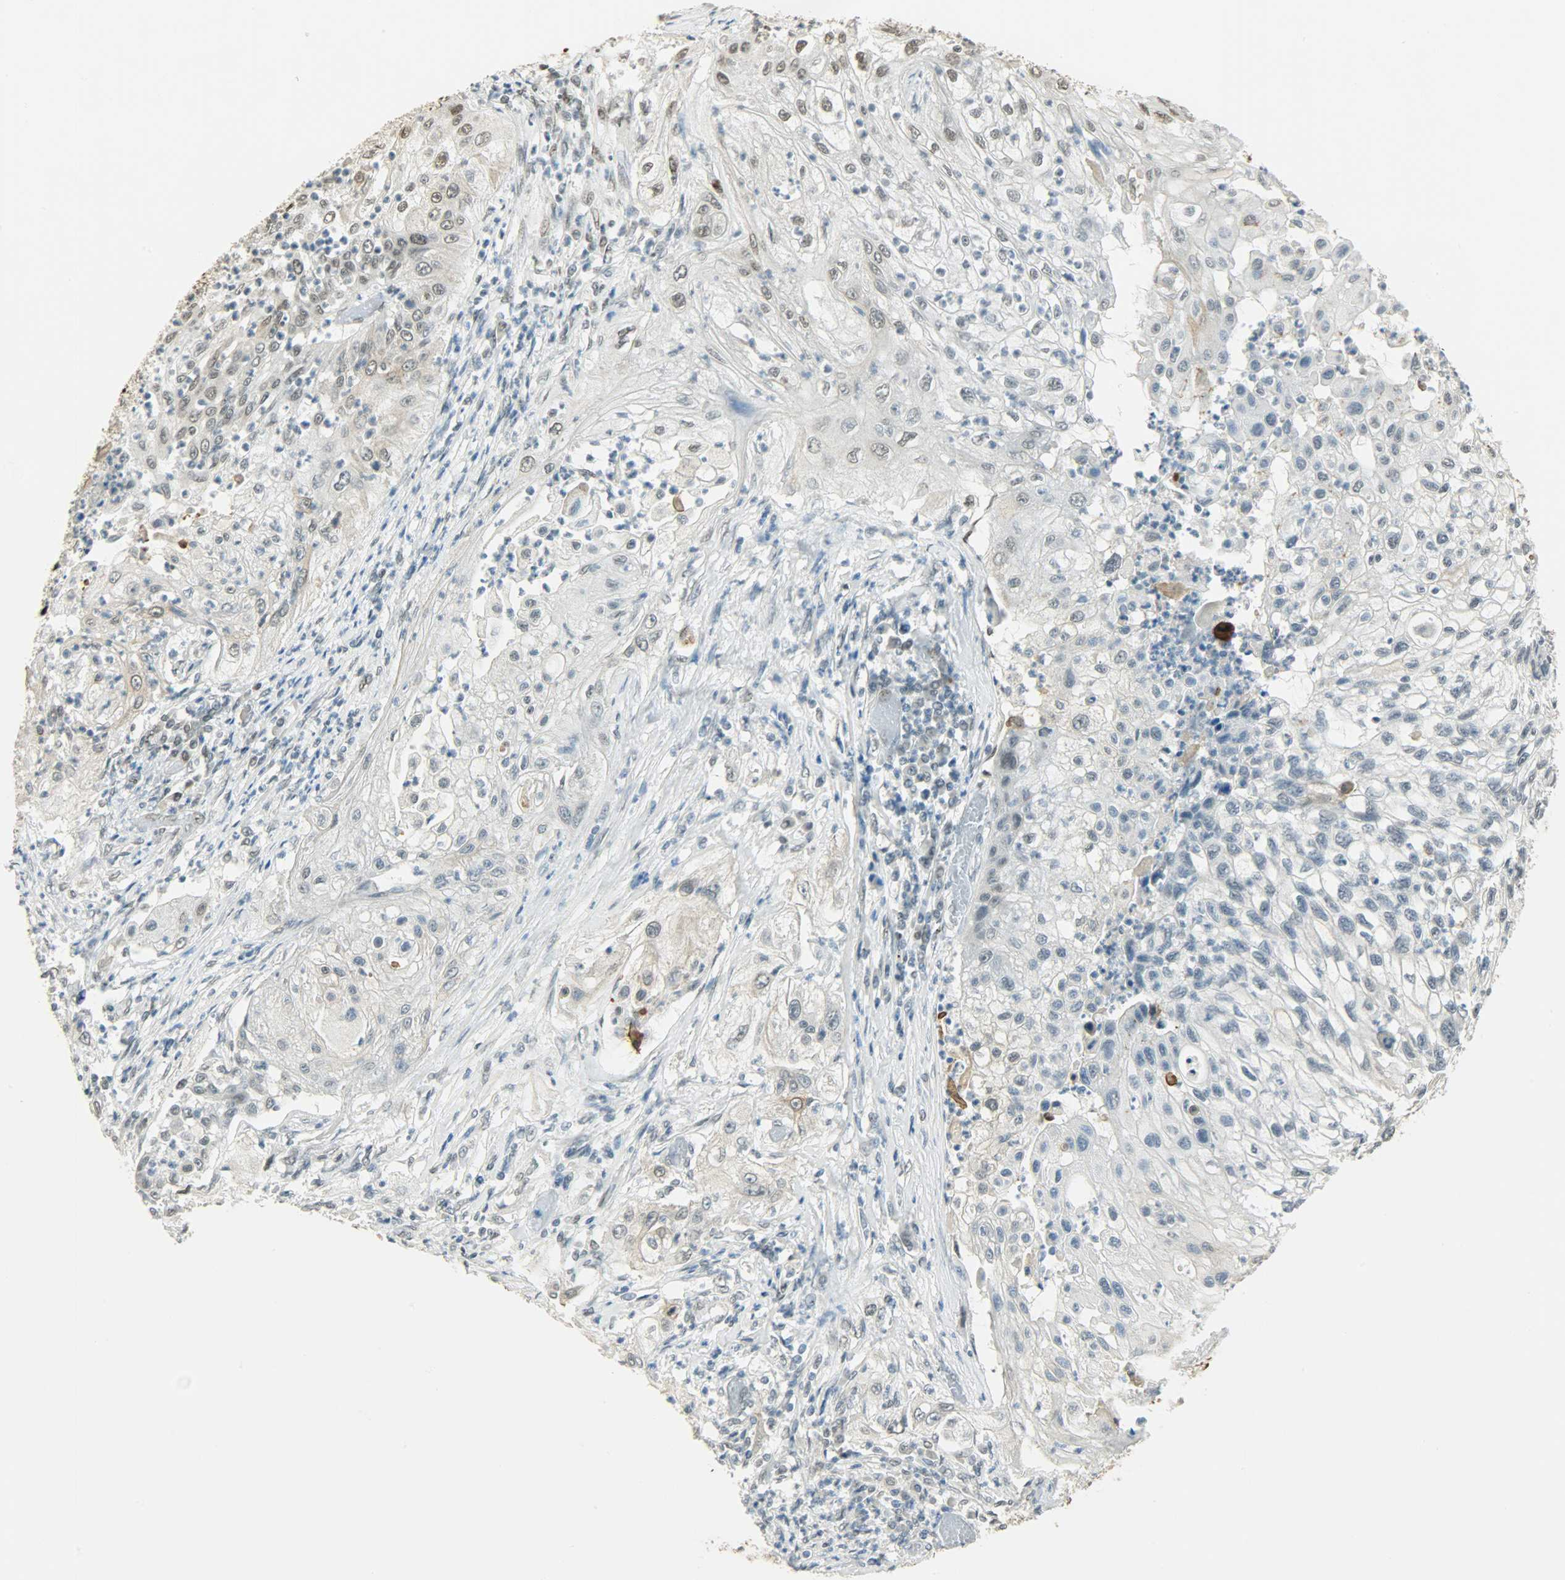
{"staining": {"intensity": "negative", "quantity": "none", "location": "none"}, "tissue": "lung cancer", "cell_type": "Tumor cells", "image_type": "cancer", "snomed": [{"axis": "morphology", "description": "Inflammation, NOS"}, {"axis": "morphology", "description": "Squamous cell carcinoma, NOS"}, {"axis": "topography", "description": "Lymph node"}, {"axis": "topography", "description": "Soft tissue"}, {"axis": "topography", "description": "Lung"}], "caption": "Tumor cells are negative for protein expression in human lung squamous cell carcinoma. The staining was performed using DAB to visualize the protein expression in brown, while the nuclei were stained in blue with hematoxylin (Magnification: 20x).", "gene": "MYEF2", "patient": {"sex": "male", "age": 66}}